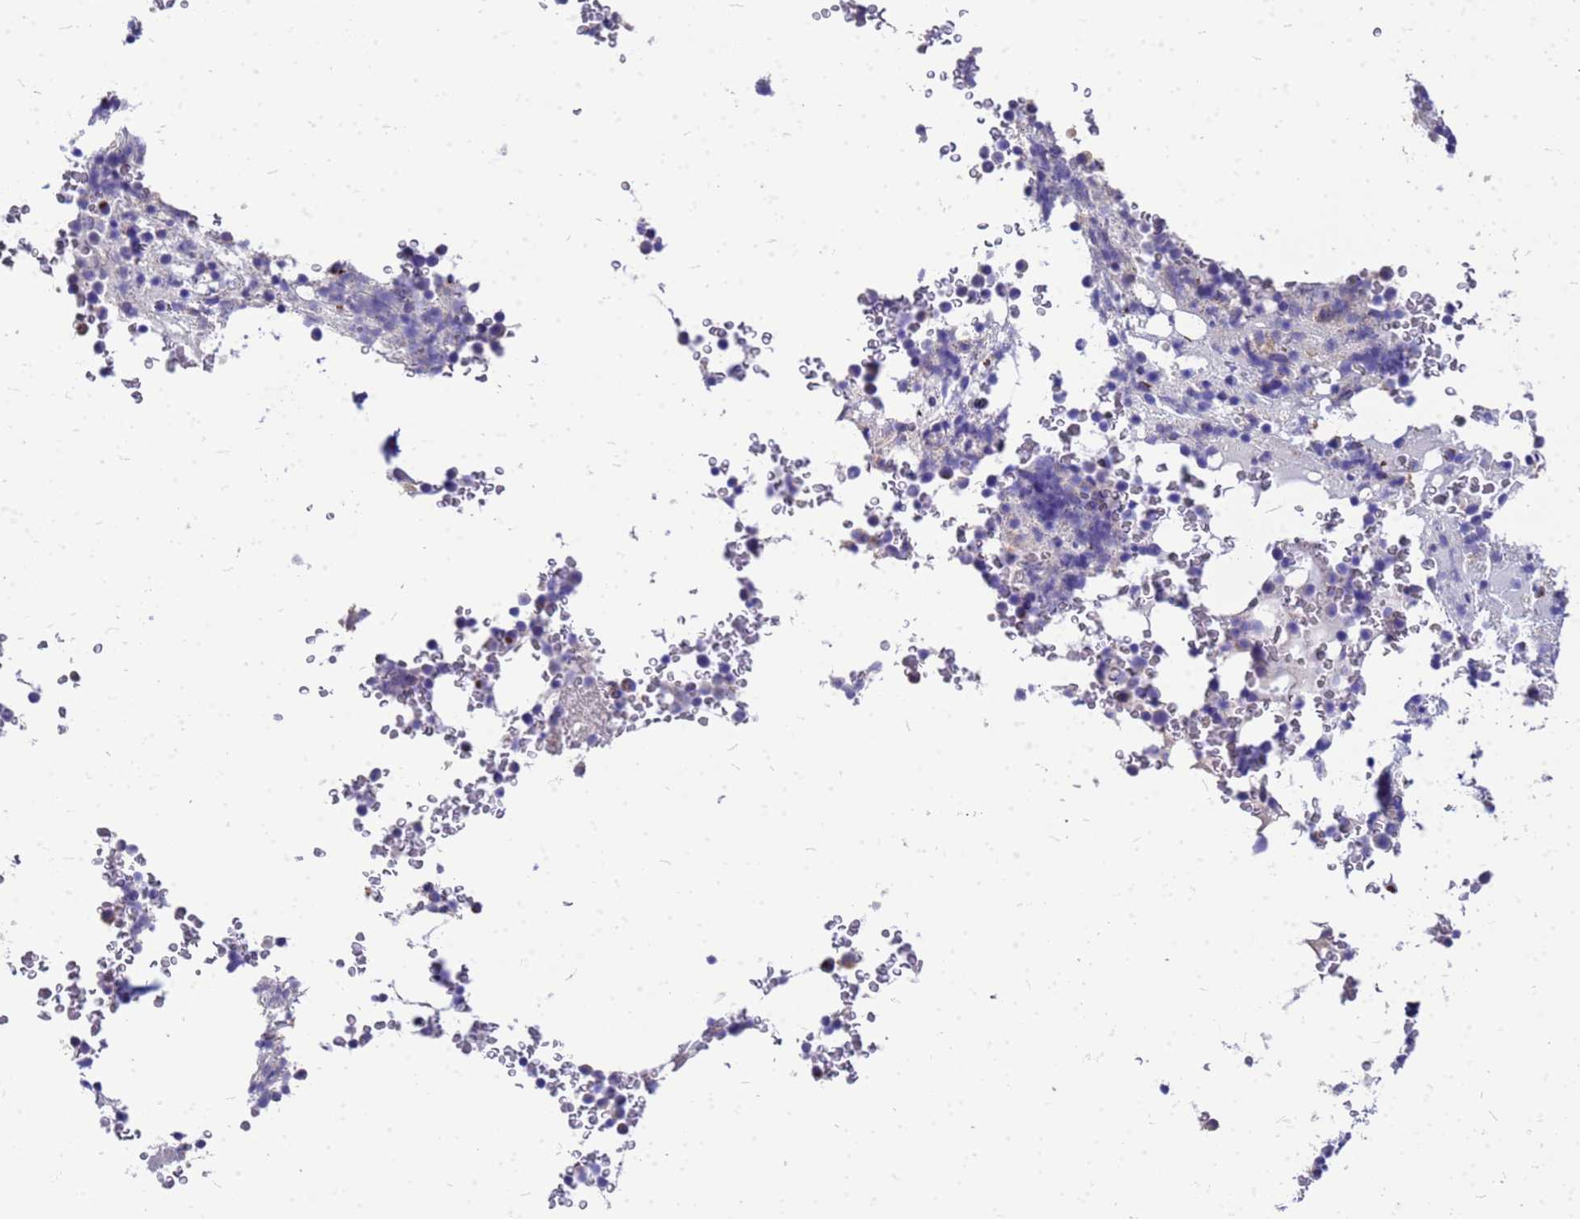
{"staining": {"intensity": "negative", "quantity": "none", "location": "none"}, "tissue": "bone marrow", "cell_type": "Hematopoietic cells", "image_type": "normal", "snomed": [{"axis": "morphology", "description": "Normal tissue, NOS"}, {"axis": "topography", "description": "Bone marrow"}], "caption": "The micrograph reveals no staining of hematopoietic cells in normal bone marrow. (DAB (3,3'-diaminobenzidine) IHC, high magnification).", "gene": "OR52E2", "patient": {"sex": "male", "age": 58}}